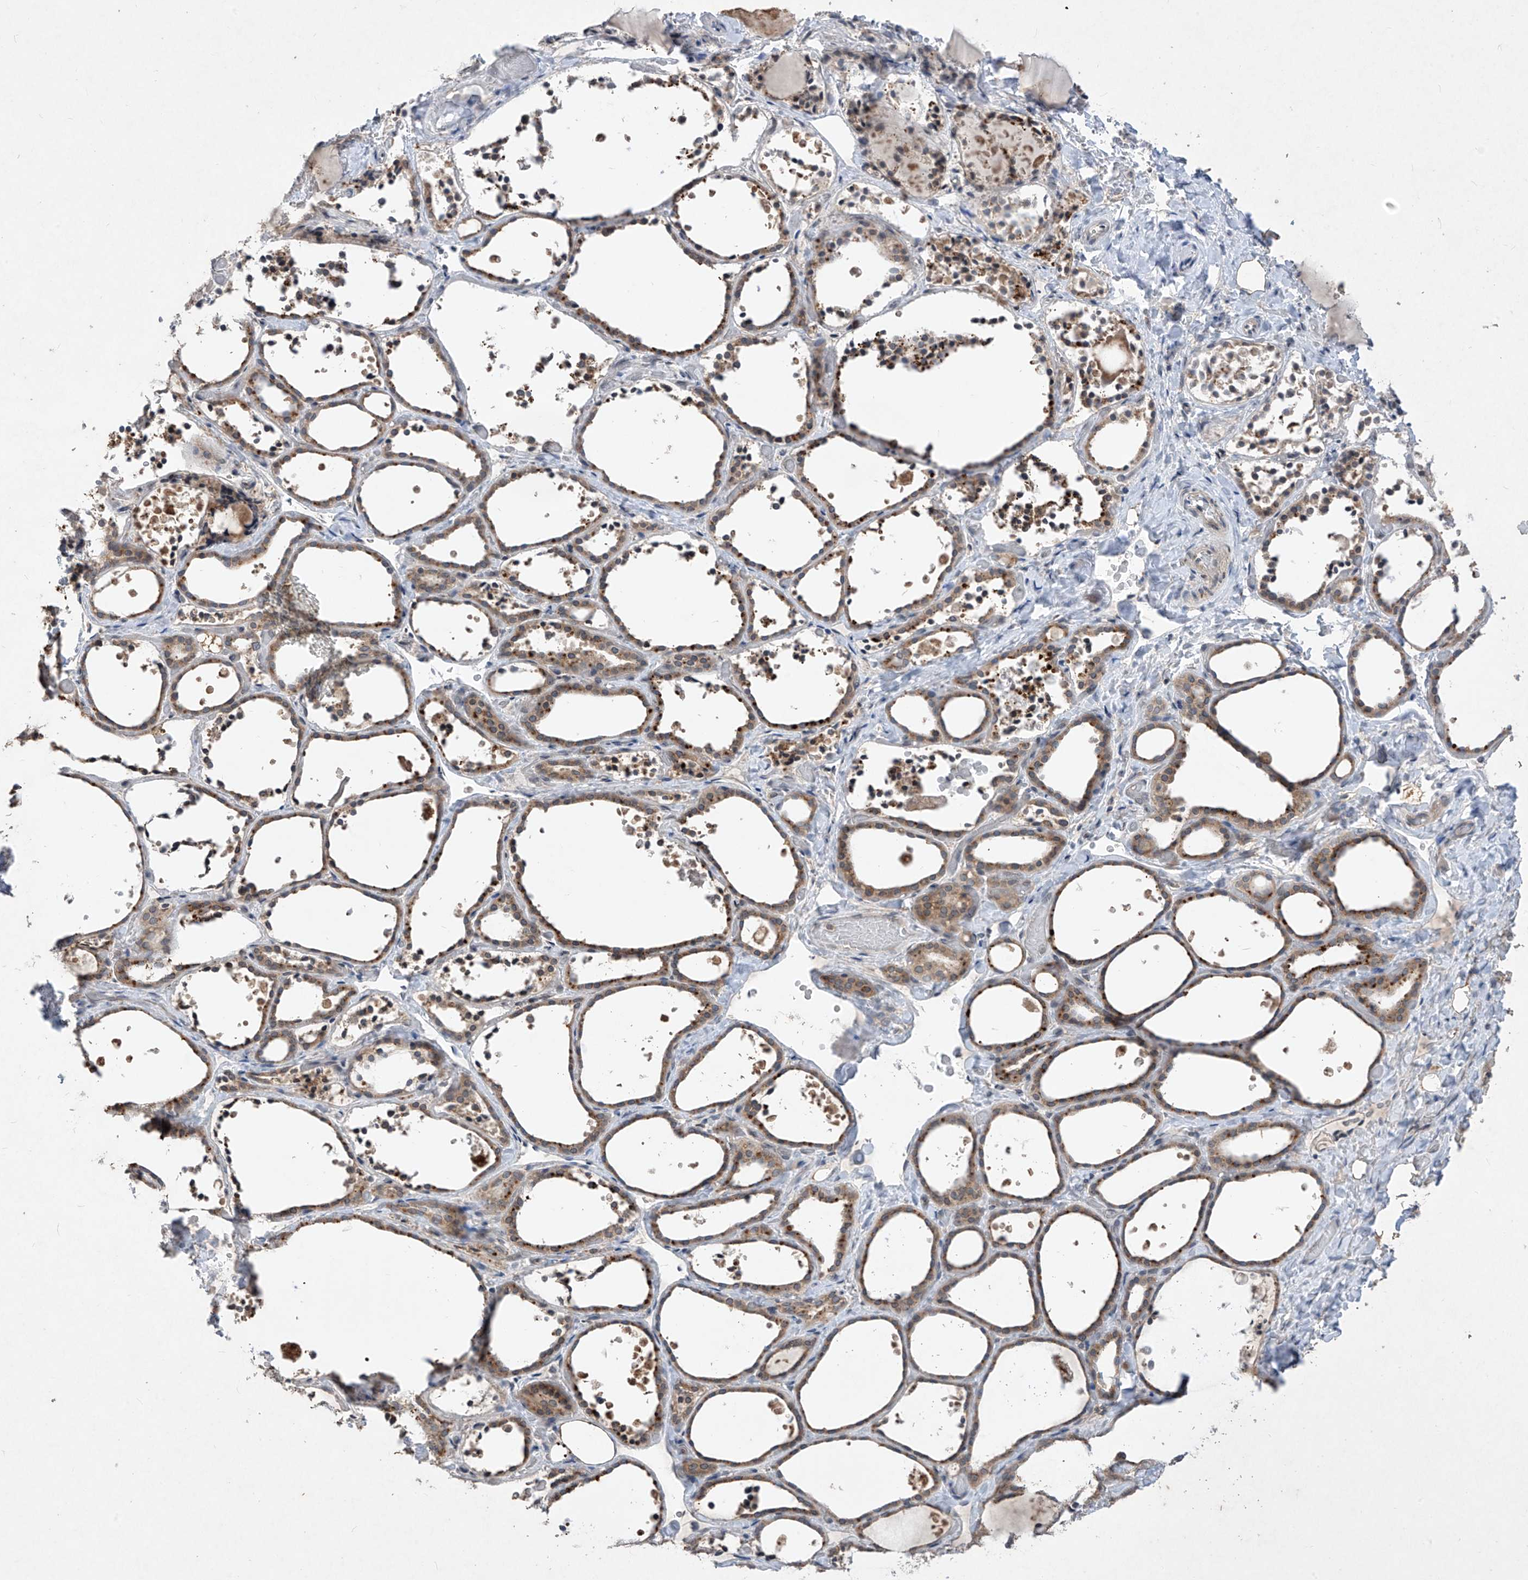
{"staining": {"intensity": "moderate", "quantity": ">75%", "location": "cytoplasmic/membranous"}, "tissue": "thyroid gland", "cell_type": "Glandular cells", "image_type": "normal", "snomed": [{"axis": "morphology", "description": "Normal tissue, NOS"}, {"axis": "topography", "description": "Thyroid gland"}], "caption": "This is a micrograph of immunohistochemistry (IHC) staining of normal thyroid gland, which shows moderate positivity in the cytoplasmic/membranous of glandular cells.", "gene": "RPL34", "patient": {"sex": "female", "age": 44}}